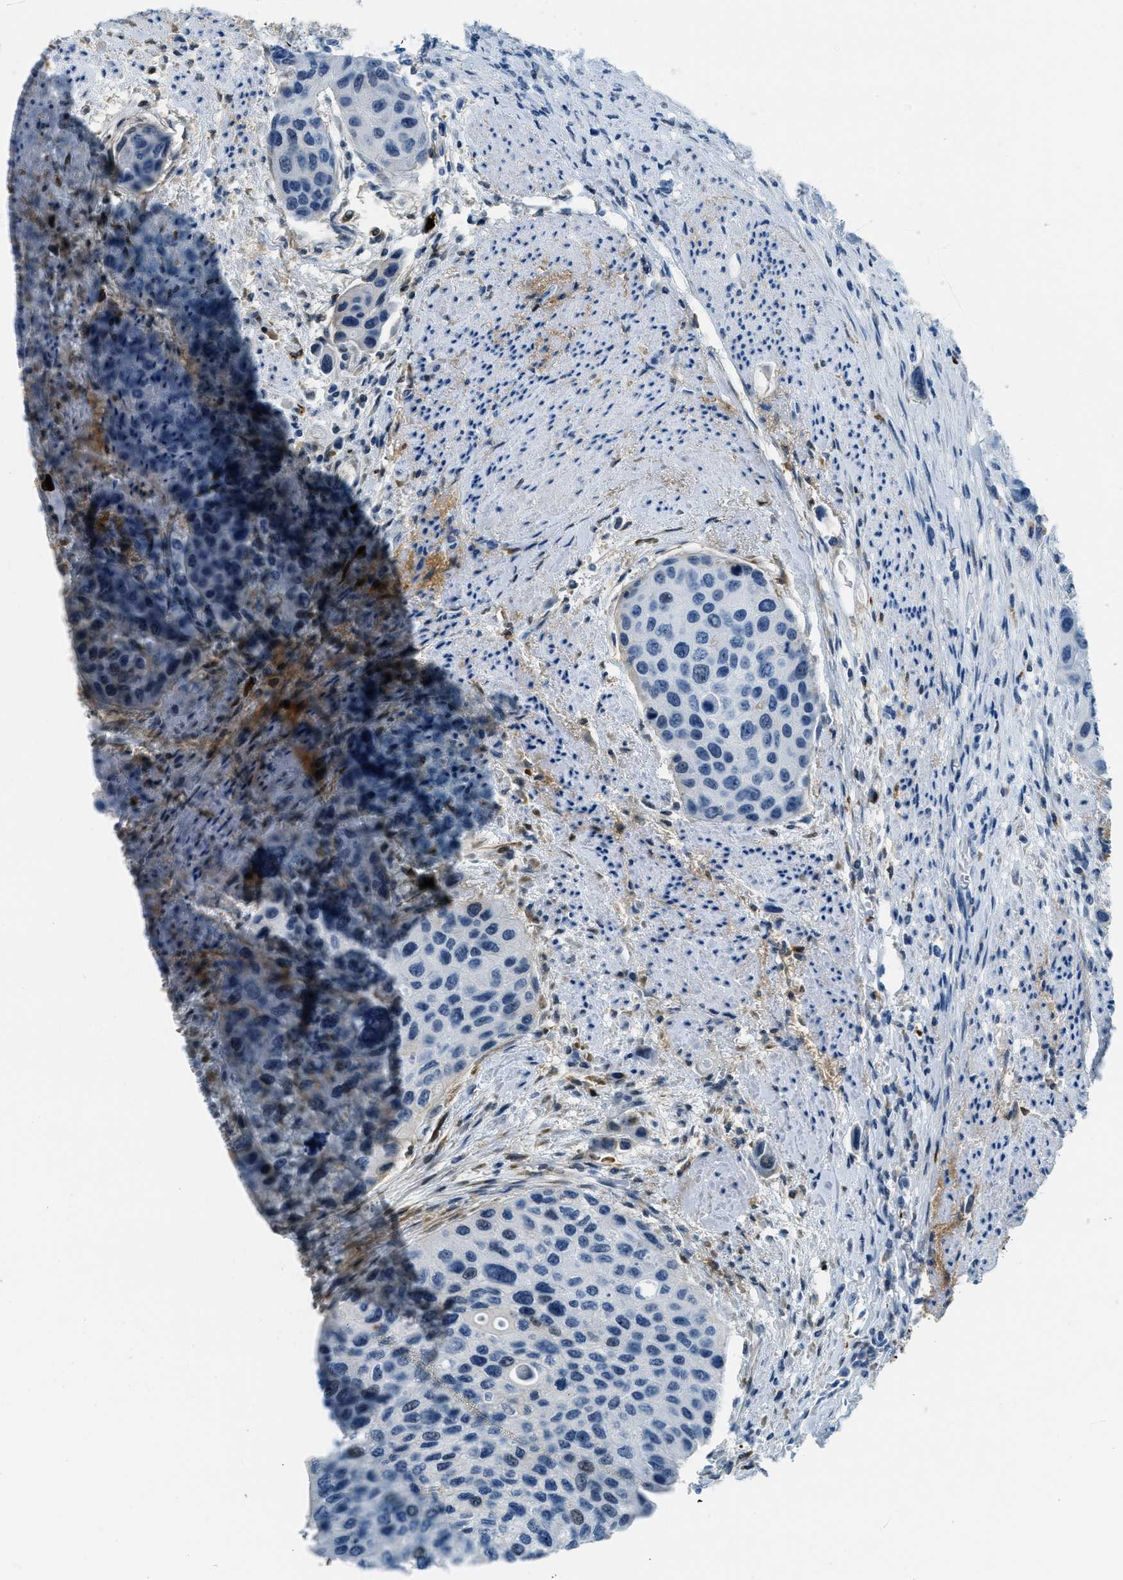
{"staining": {"intensity": "weak", "quantity": "<25%", "location": "nuclear"}, "tissue": "urothelial cancer", "cell_type": "Tumor cells", "image_type": "cancer", "snomed": [{"axis": "morphology", "description": "Urothelial carcinoma, High grade"}, {"axis": "topography", "description": "Urinary bladder"}], "caption": "A micrograph of urothelial carcinoma (high-grade) stained for a protein reveals no brown staining in tumor cells.", "gene": "PLA2G2A", "patient": {"sex": "female", "age": 56}}